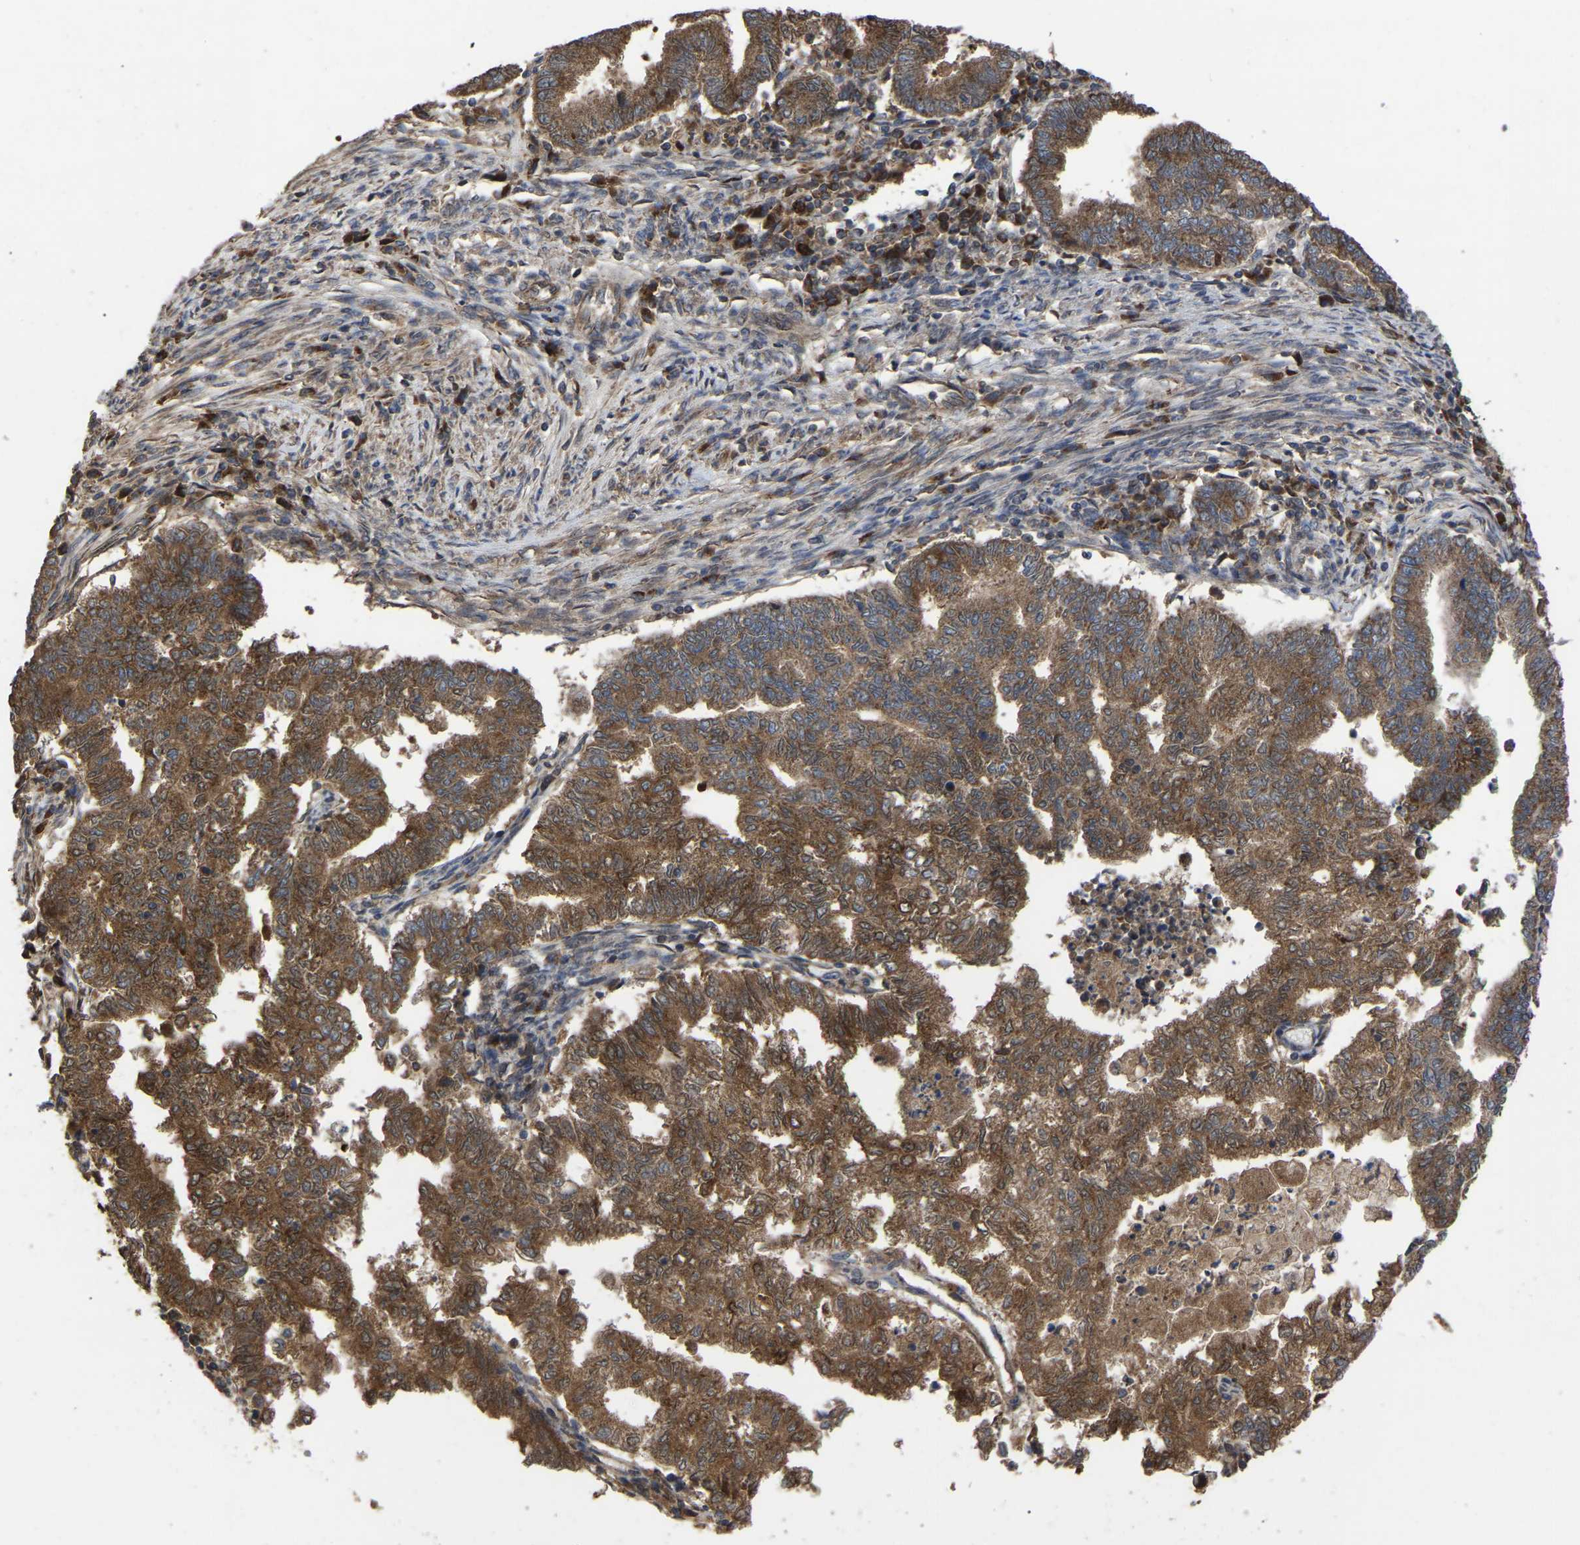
{"staining": {"intensity": "moderate", "quantity": ">75%", "location": "cytoplasmic/membranous"}, "tissue": "endometrial cancer", "cell_type": "Tumor cells", "image_type": "cancer", "snomed": [{"axis": "morphology", "description": "Polyp, NOS"}, {"axis": "morphology", "description": "Adenocarcinoma, NOS"}, {"axis": "morphology", "description": "Adenoma, NOS"}, {"axis": "topography", "description": "Endometrium"}], "caption": "Endometrial cancer (adenoma) tissue reveals moderate cytoplasmic/membranous positivity in about >75% of tumor cells (DAB (3,3'-diaminobenzidine) IHC, brown staining for protein, blue staining for nuclei).", "gene": "GCC1", "patient": {"sex": "female", "age": 79}}